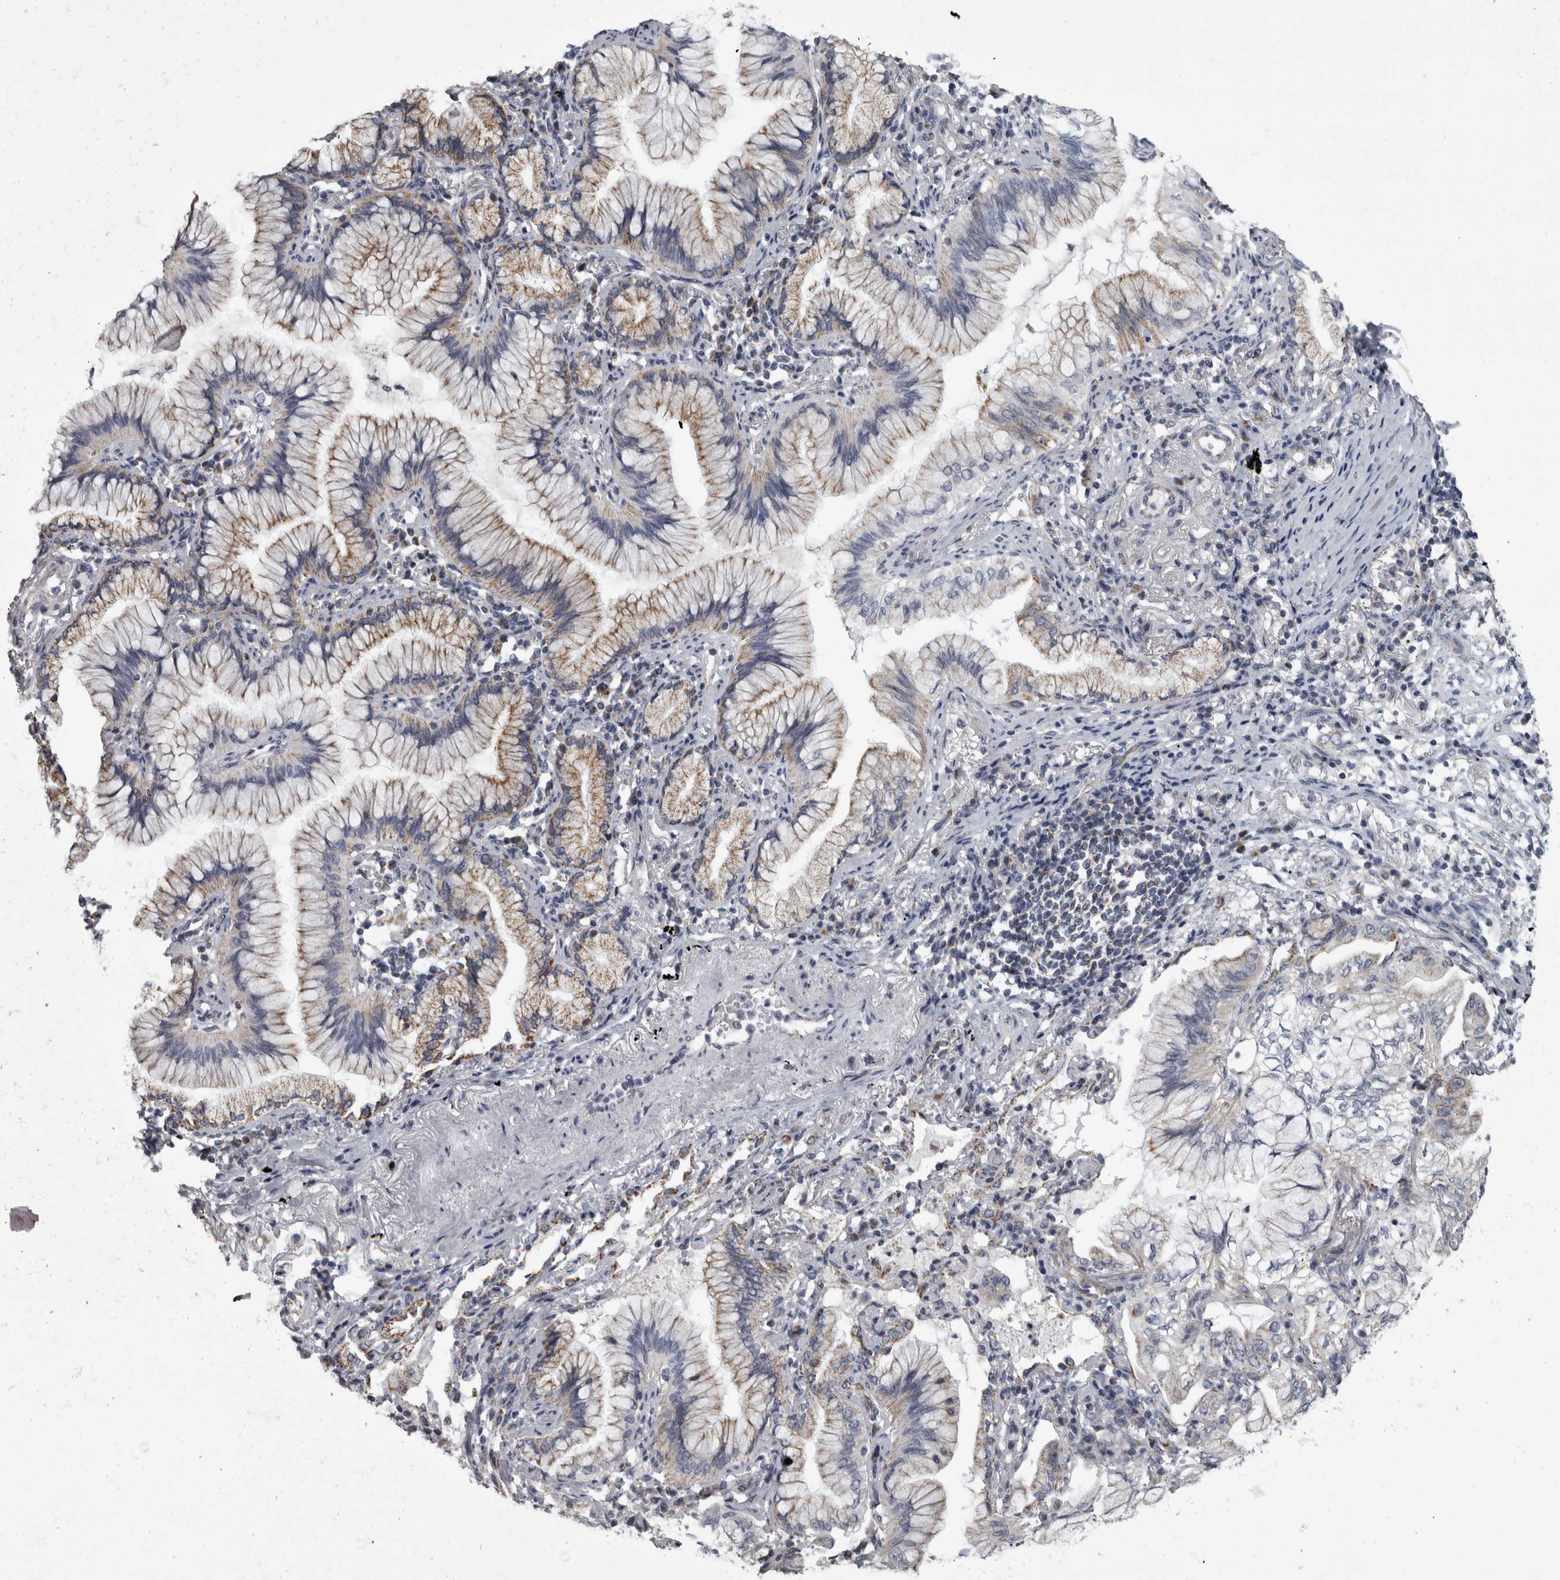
{"staining": {"intensity": "weak", "quantity": "25%-75%", "location": "cytoplasmic/membranous"}, "tissue": "lung cancer", "cell_type": "Tumor cells", "image_type": "cancer", "snomed": [{"axis": "morphology", "description": "Adenocarcinoma, NOS"}, {"axis": "topography", "description": "Lung"}], "caption": "Immunohistochemistry micrograph of human adenocarcinoma (lung) stained for a protein (brown), which shows low levels of weak cytoplasmic/membranous positivity in approximately 25%-75% of tumor cells.", "gene": "DBT", "patient": {"sex": "female", "age": 70}}